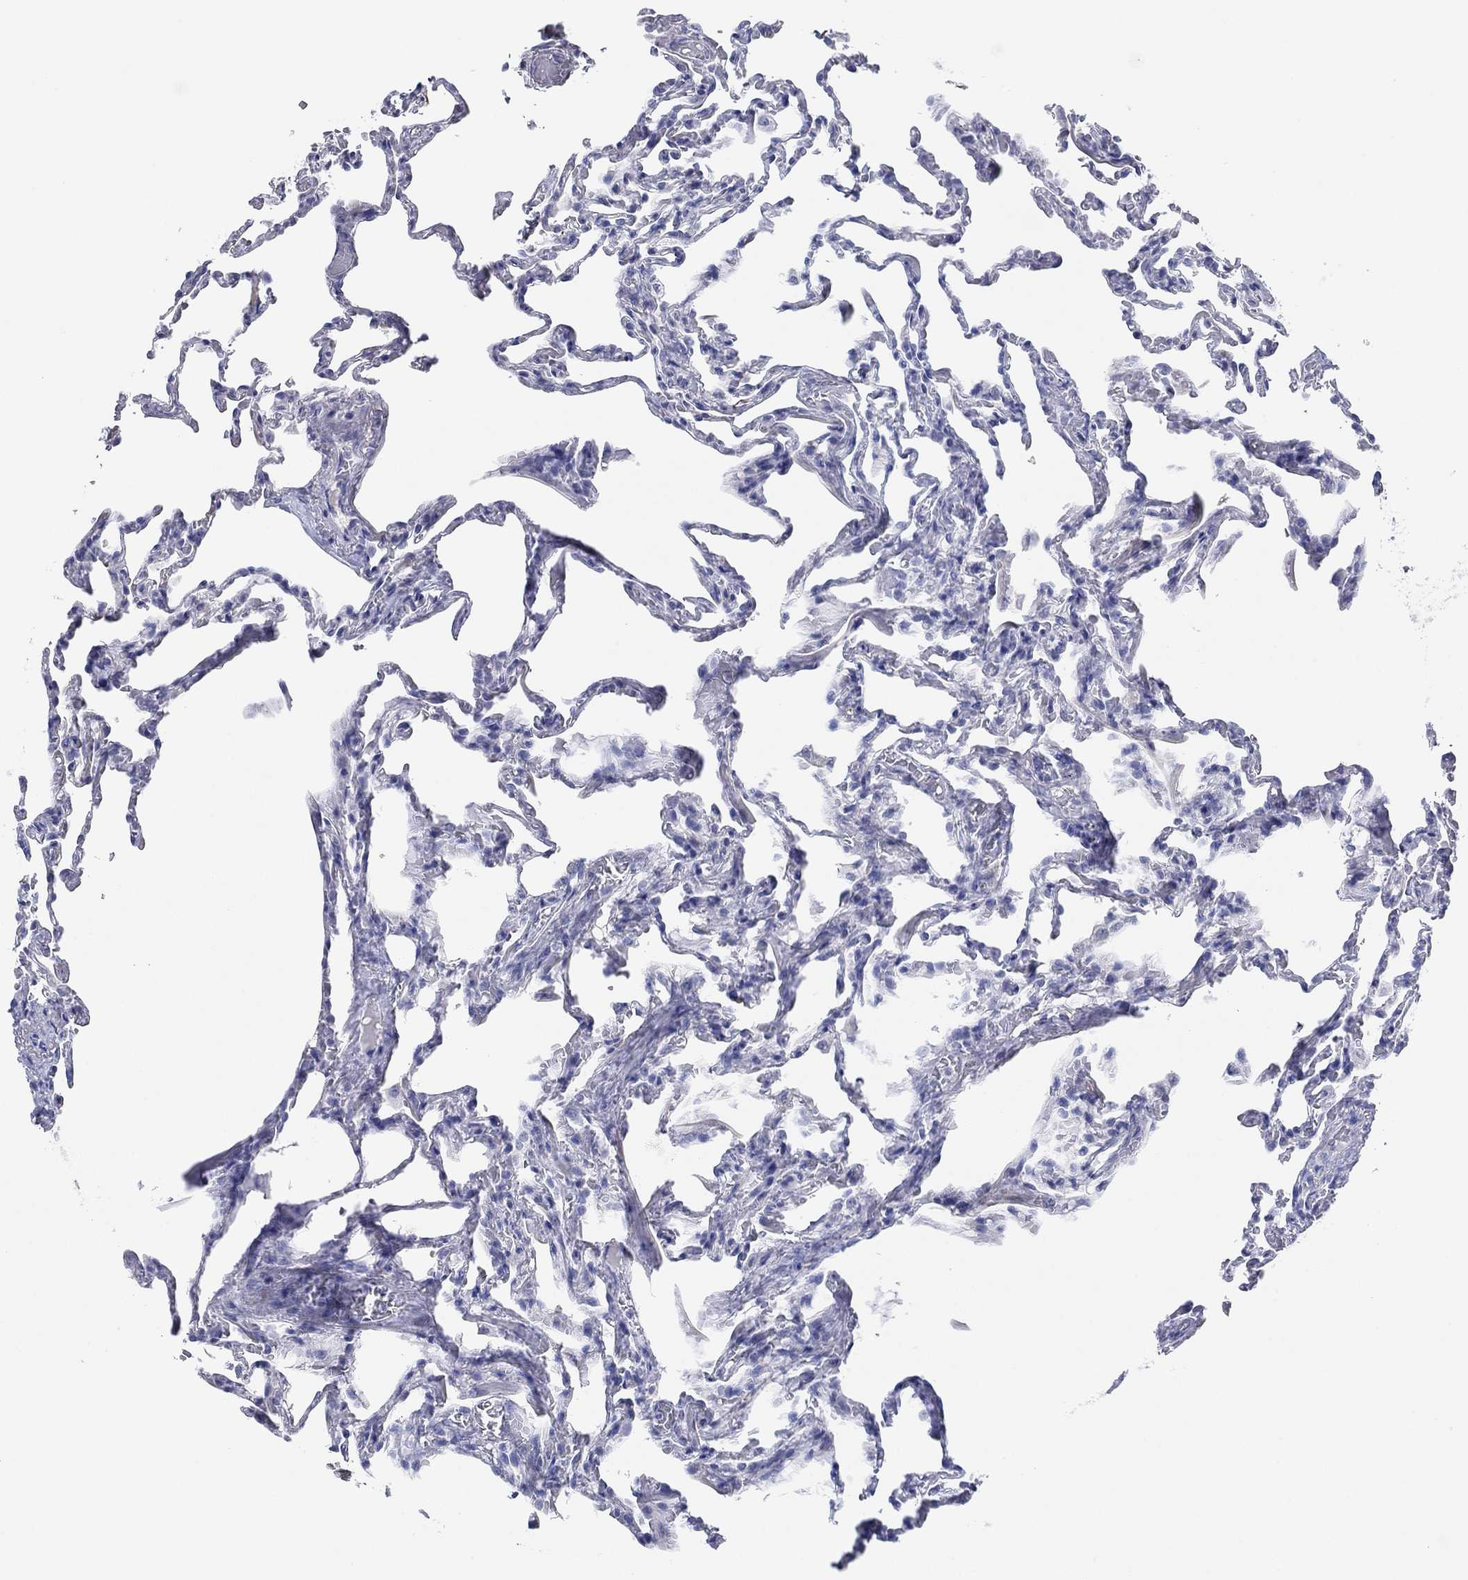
{"staining": {"intensity": "negative", "quantity": "none", "location": "none"}, "tissue": "lung", "cell_type": "Alveolar cells", "image_type": "normal", "snomed": [{"axis": "morphology", "description": "Normal tissue, NOS"}, {"axis": "topography", "description": "Lung"}], "caption": "Immunohistochemistry of unremarkable lung reveals no positivity in alveolar cells.", "gene": "PDYN", "patient": {"sex": "female", "age": 43}}